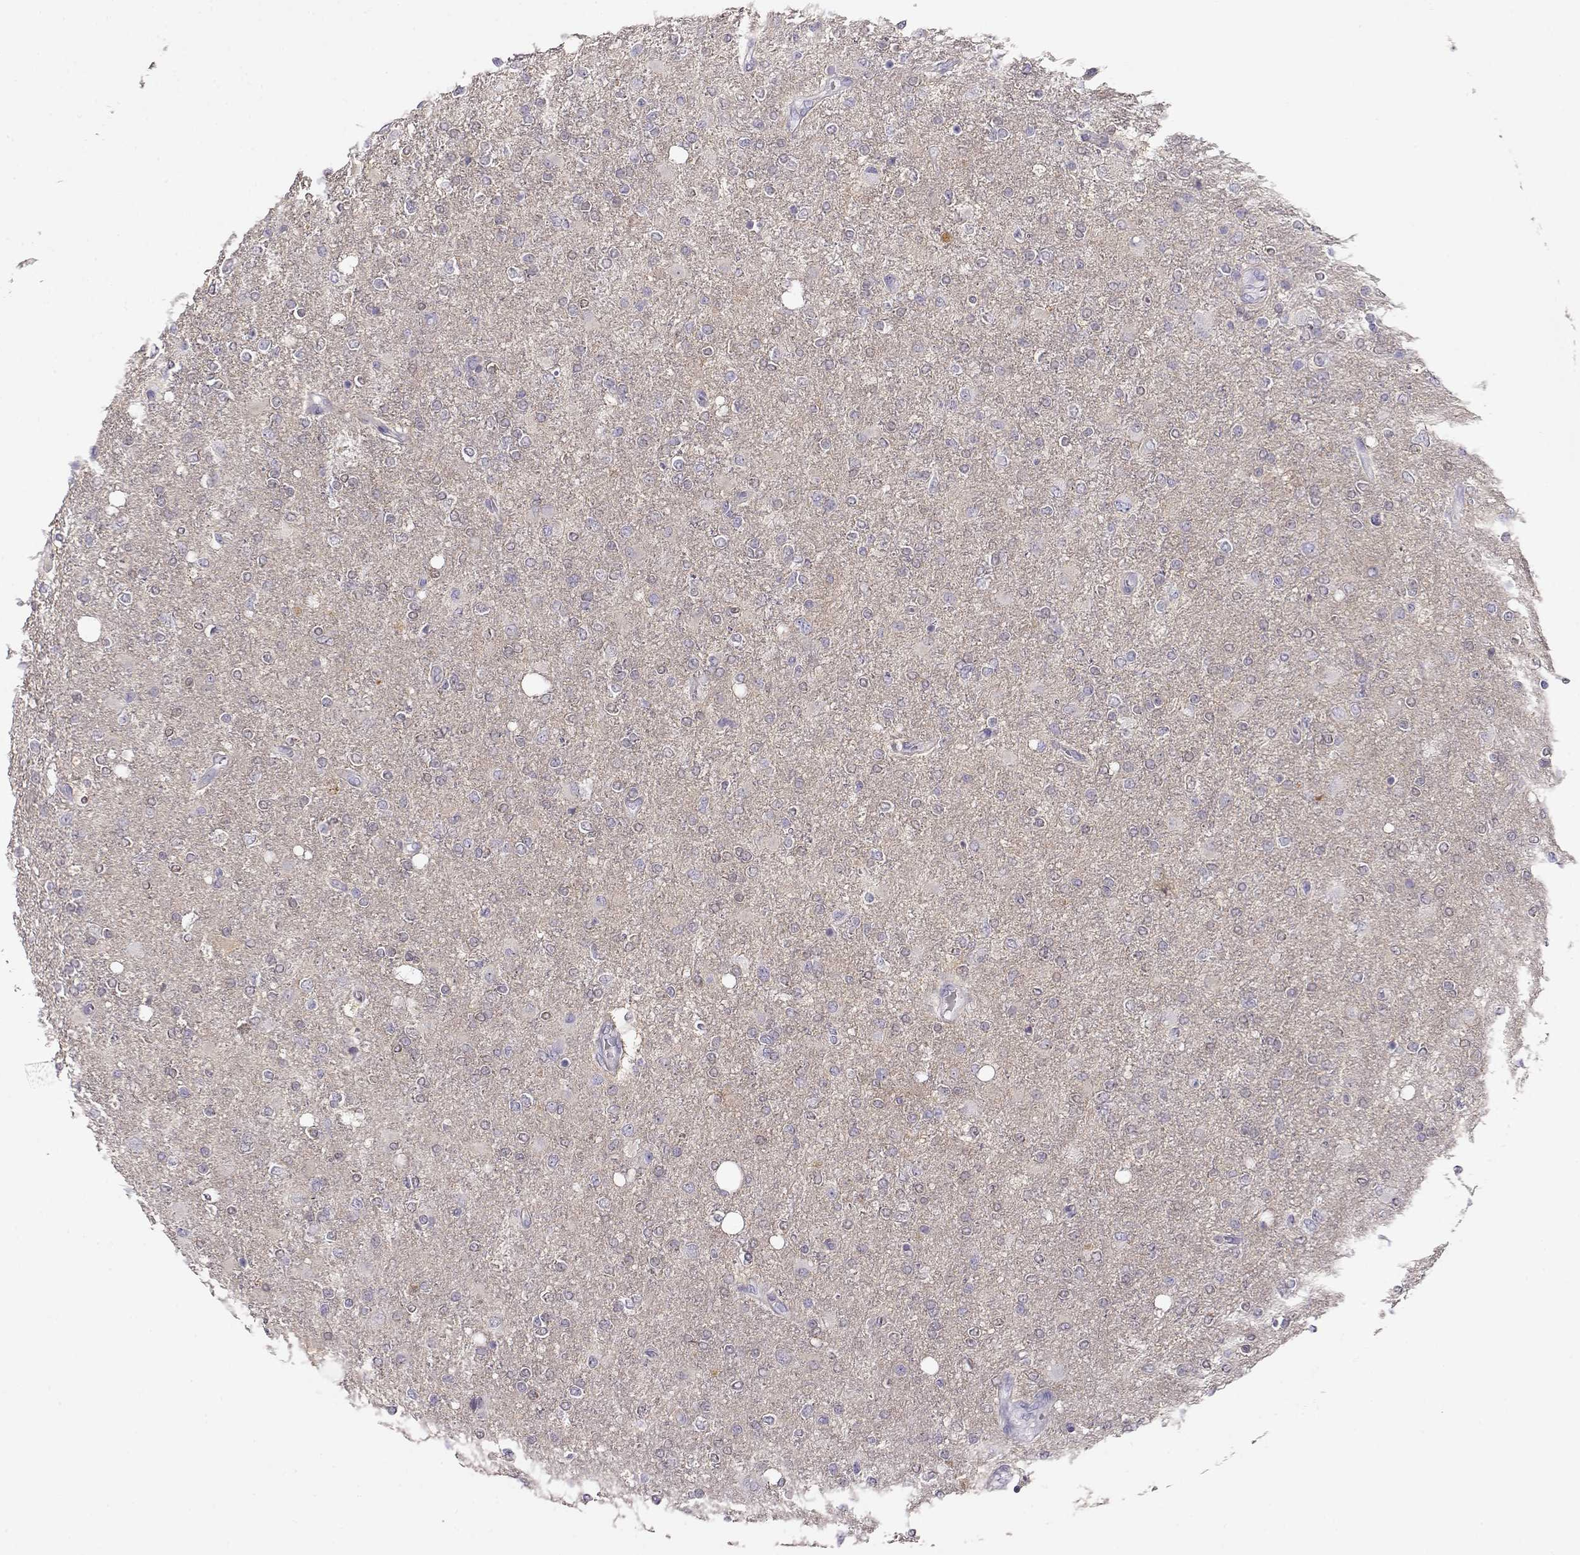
{"staining": {"intensity": "negative", "quantity": "none", "location": "none"}, "tissue": "glioma", "cell_type": "Tumor cells", "image_type": "cancer", "snomed": [{"axis": "morphology", "description": "Glioma, malignant, High grade"}, {"axis": "topography", "description": "Cerebral cortex"}], "caption": "This is a micrograph of immunohistochemistry (IHC) staining of glioma, which shows no expression in tumor cells.", "gene": "NDRG4", "patient": {"sex": "male", "age": 70}}